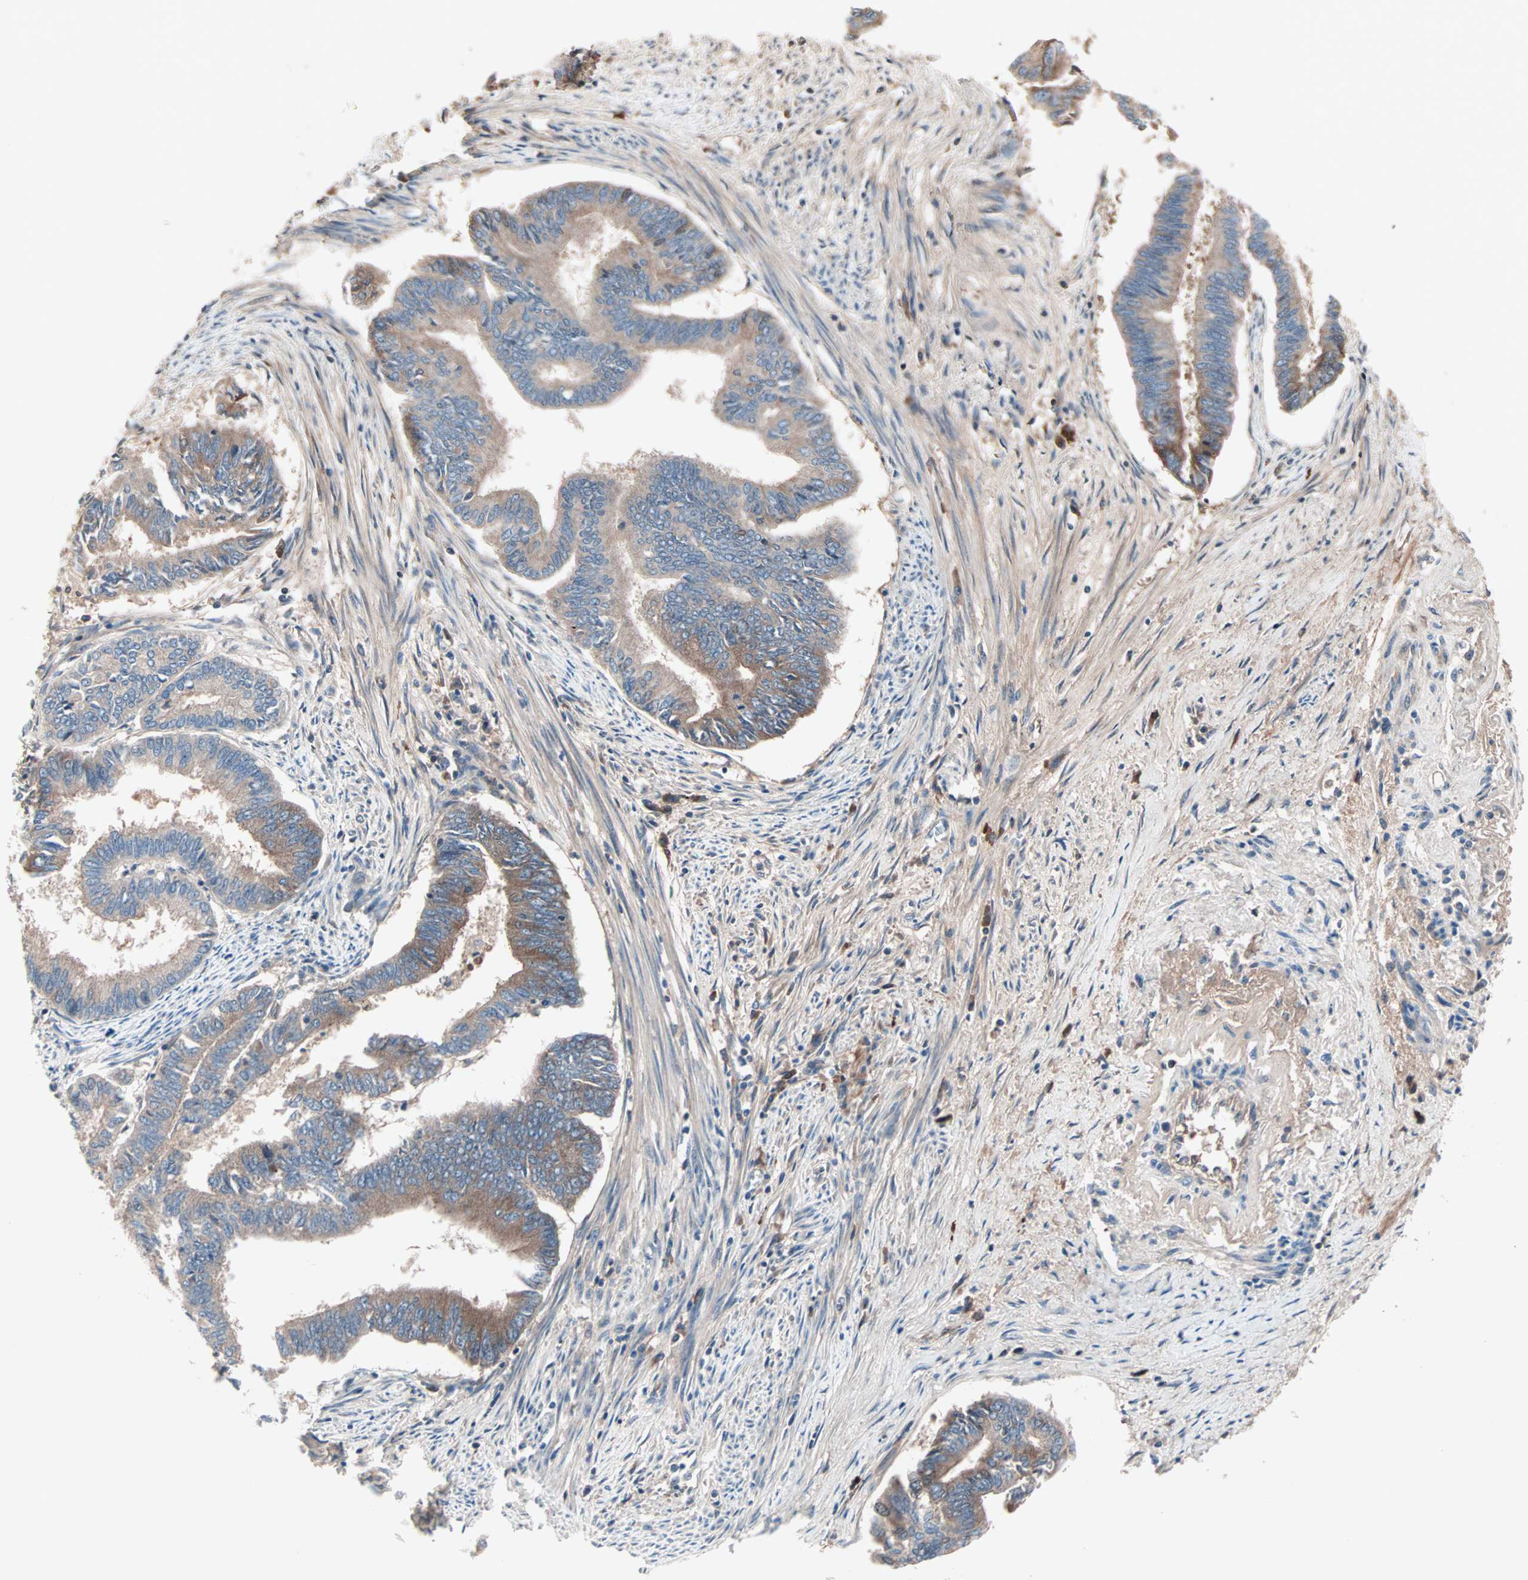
{"staining": {"intensity": "moderate", "quantity": "25%-75%", "location": "cytoplasmic/membranous"}, "tissue": "endometrial cancer", "cell_type": "Tumor cells", "image_type": "cancer", "snomed": [{"axis": "morphology", "description": "Adenocarcinoma, NOS"}, {"axis": "topography", "description": "Endometrium"}], "caption": "A high-resolution photomicrograph shows IHC staining of endometrial adenocarcinoma, which exhibits moderate cytoplasmic/membranous expression in approximately 25%-75% of tumor cells.", "gene": "CAD", "patient": {"sex": "female", "age": 86}}